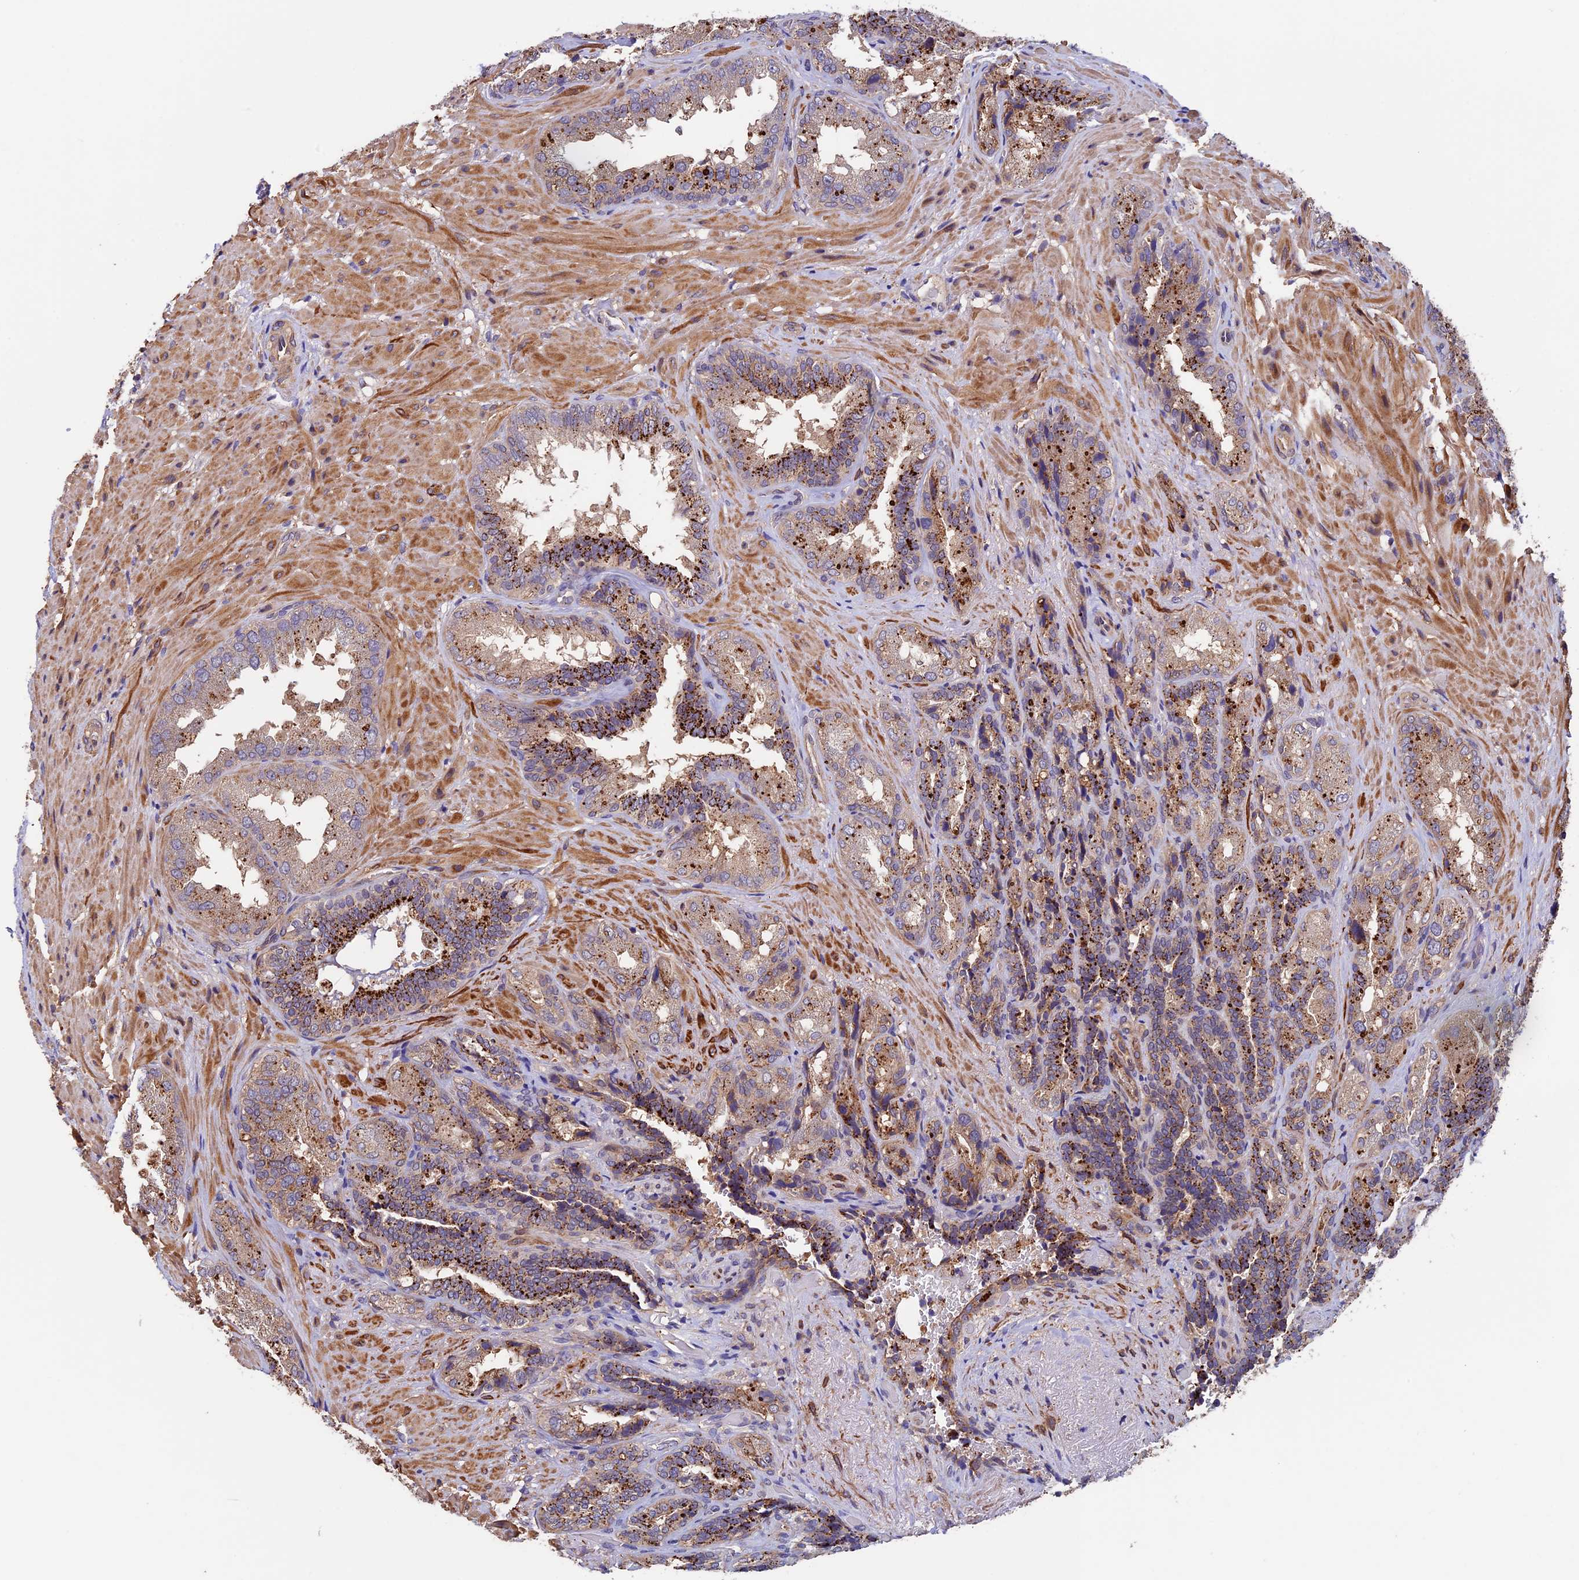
{"staining": {"intensity": "strong", "quantity": "25%-75%", "location": "cytoplasmic/membranous"}, "tissue": "seminal vesicle", "cell_type": "Glandular cells", "image_type": "normal", "snomed": [{"axis": "morphology", "description": "Normal tissue, NOS"}, {"axis": "topography", "description": "Seminal veicle"}, {"axis": "topography", "description": "Peripheral nerve tissue"}], "caption": "Strong cytoplasmic/membranous positivity is present in about 25%-75% of glandular cells in normal seminal vesicle.", "gene": "SLC9A5", "patient": {"sex": "male", "age": 63}}